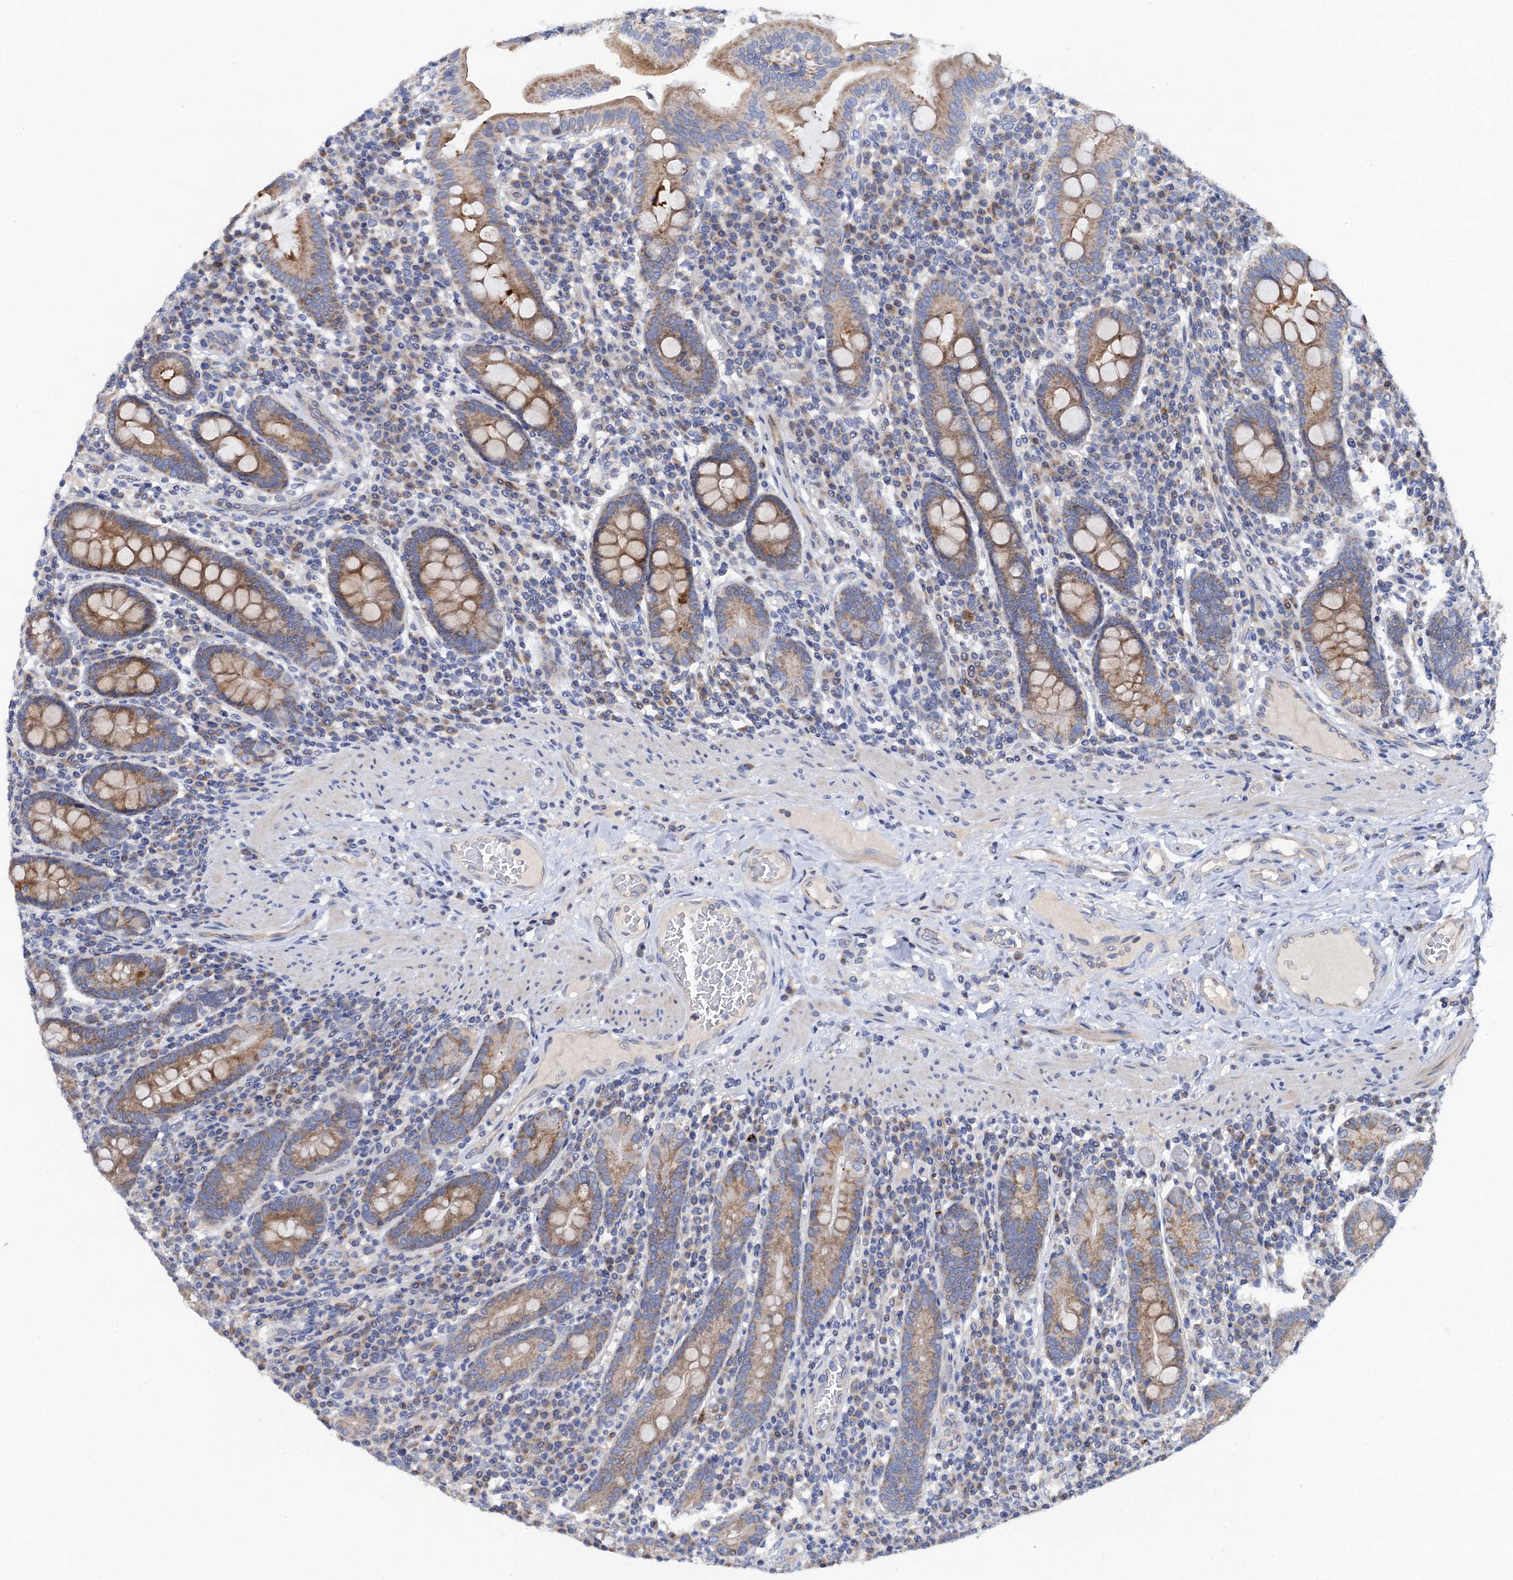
{"staining": {"intensity": "strong", "quantity": "25%-75%", "location": "cytoplasmic/membranous"}, "tissue": "duodenum", "cell_type": "Glandular cells", "image_type": "normal", "snomed": [{"axis": "morphology", "description": "Normal tissue, NOS"}, {"axis": "morphology", "description": "Adenocarcinoma, NOS"}, {"axis": "topography", "description": "Pancreas"}, {"axis": "topography", "description": "Duodenum"}], "caption": "Immunohistochemical staining of unremarkable human duodenum reveals strong cytoplasmic/membranous protein staining in approximately 25%-75% of glandular cells.", "gene": "MRPL48", "patient": {"sex": "male", "age": 50}}